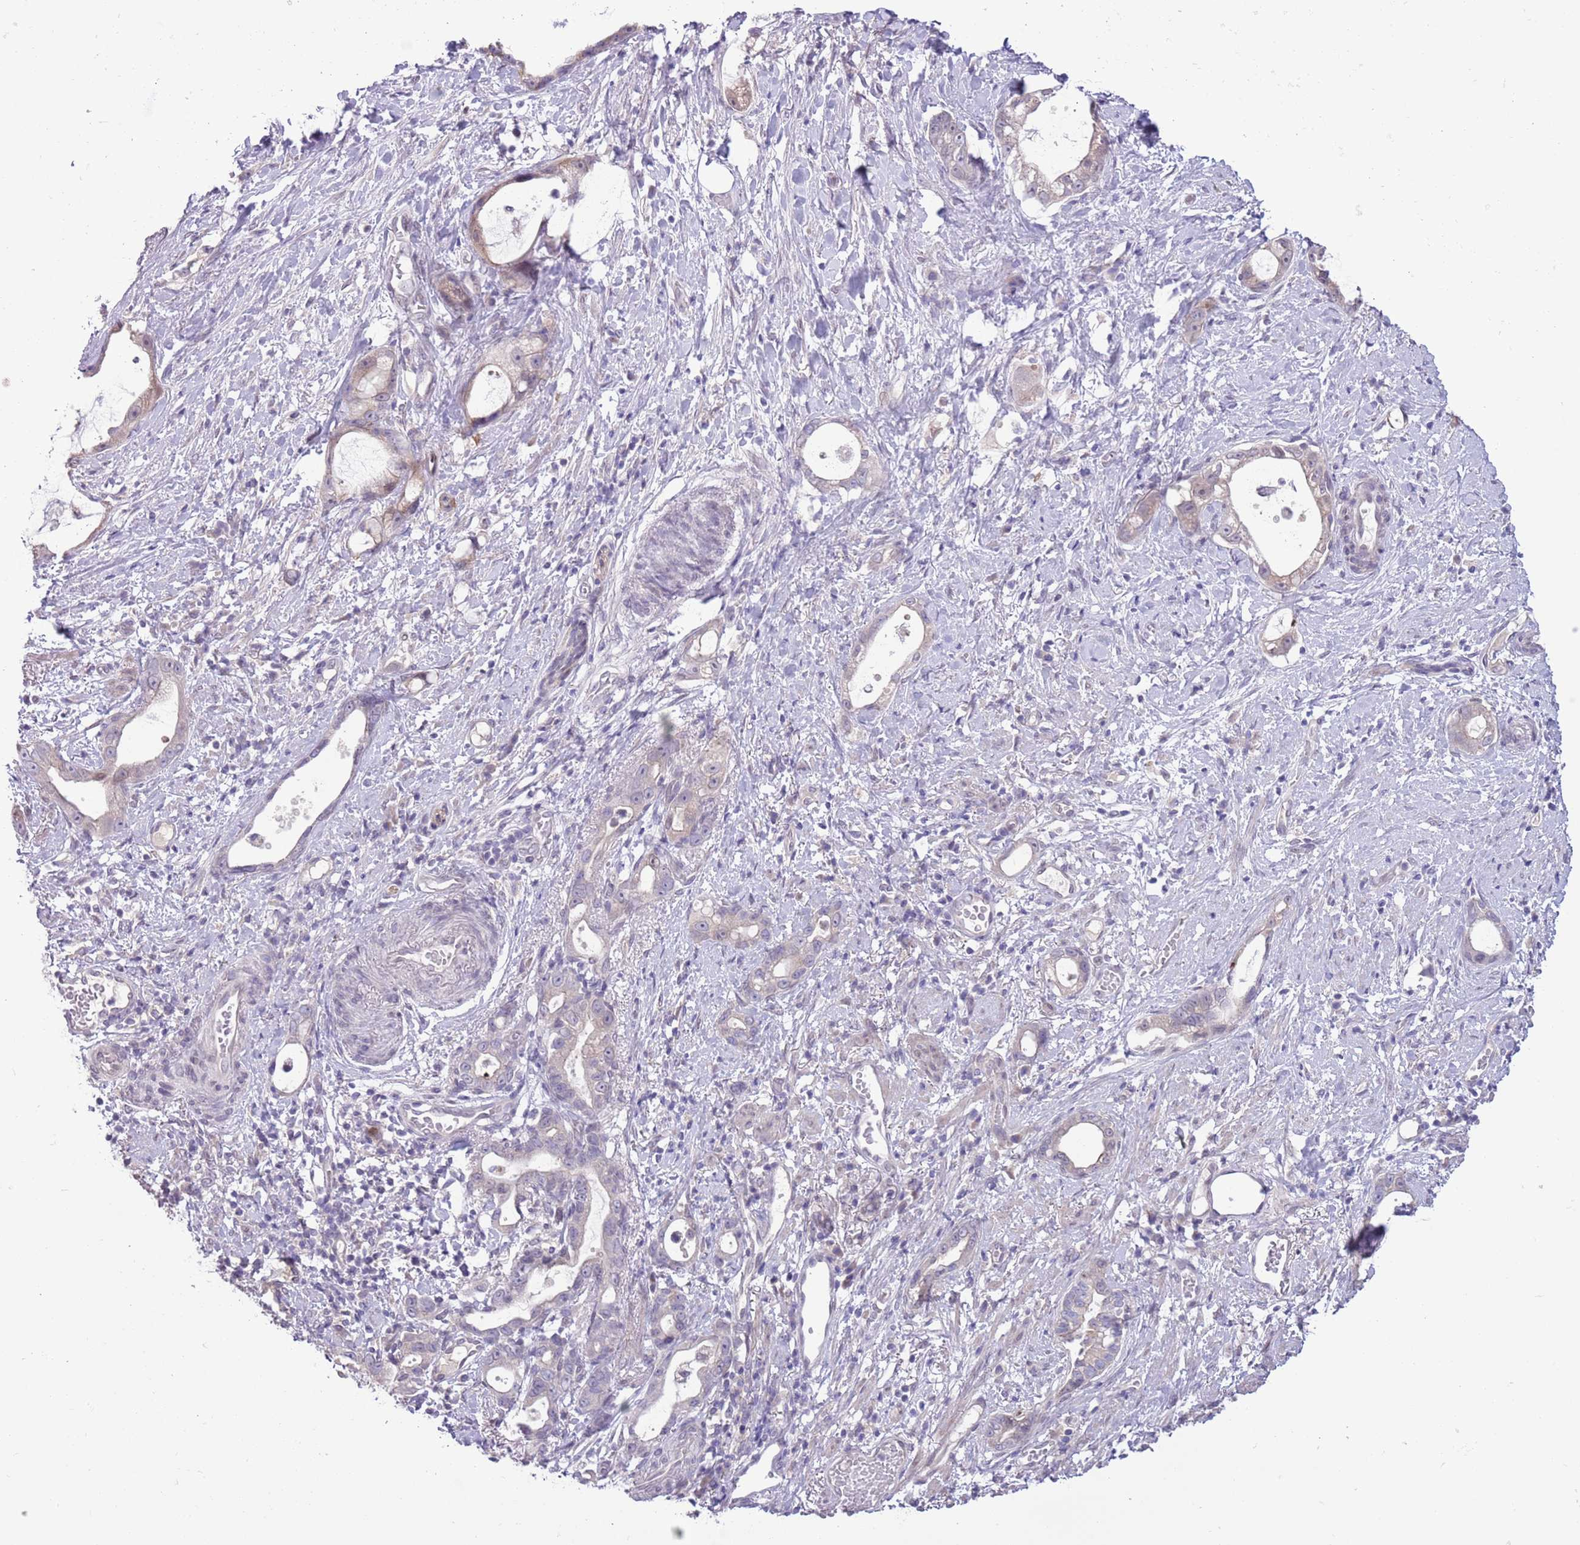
{"staining": {"intensity": "negative", "quantity": "none", "location": "none"}, "tissue": "stomach cancer", "cell_type": "Tumor cells", "image_type": "cancer", "snomed": [{"axis": "morphology", "description": "Adenocarcinoma, NOS"}, {"axis": "topography", "description": "Stomach"}], "caption": "Protein analysis of stomach adenocarcinoma displays no significant staining in tumor cells. (DAB (3,3'-diaminobenzidine) IHC visualized using brightfield microscopy, high magnification).", "gene": "CCND2", "patient": {"sex": "male", "age": 55}}